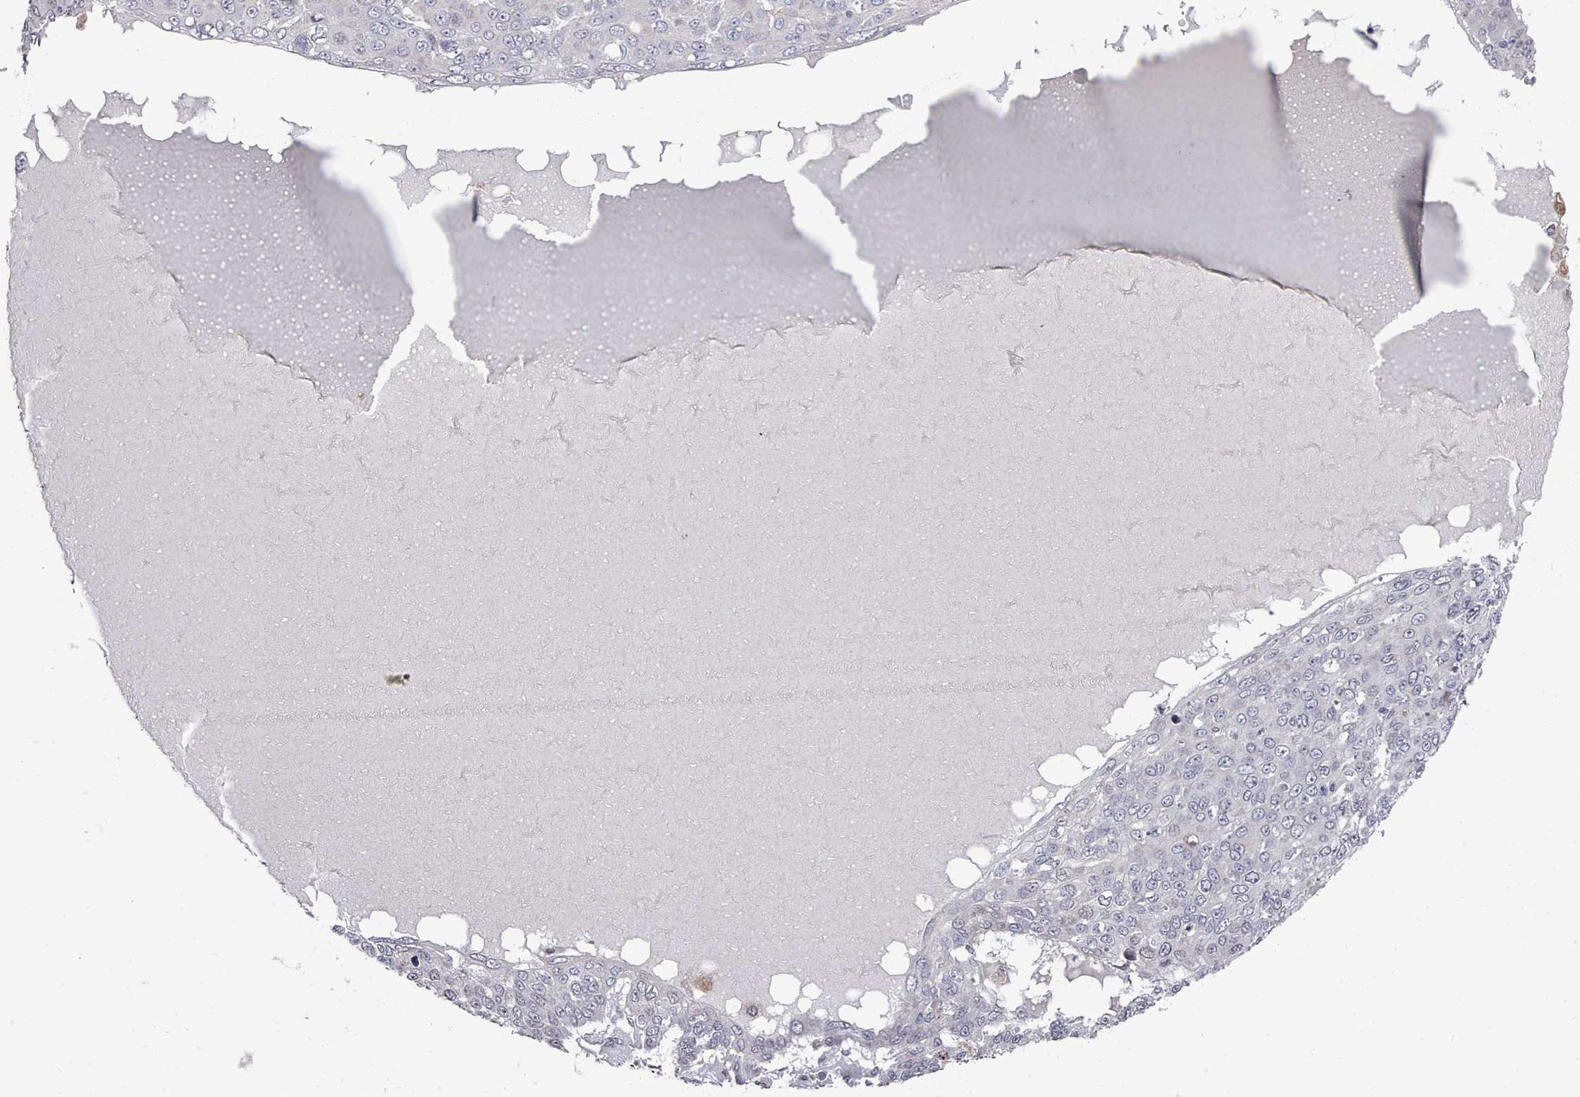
{"staining": {"intensity": "negative", "quantity": "none", "location": "none"}, "tissue": "skin cancer", "cell_type": "Tumor cells", "image_type": "cancer", "snomed": [{"axis": "morphology", "description": "Squamous cell carcinoma, NOS"}, {"axis": "topography", "description": "Skin"}], "caption": "This photomicrograph is of skin cancer stained with immunohistochemistry to label a protein in brown with the nuclei are counter-stained blue. There is no positivity in tumor cells.", "gene": "ACKR3", "patient": {"sex": "male", "age": 71}}